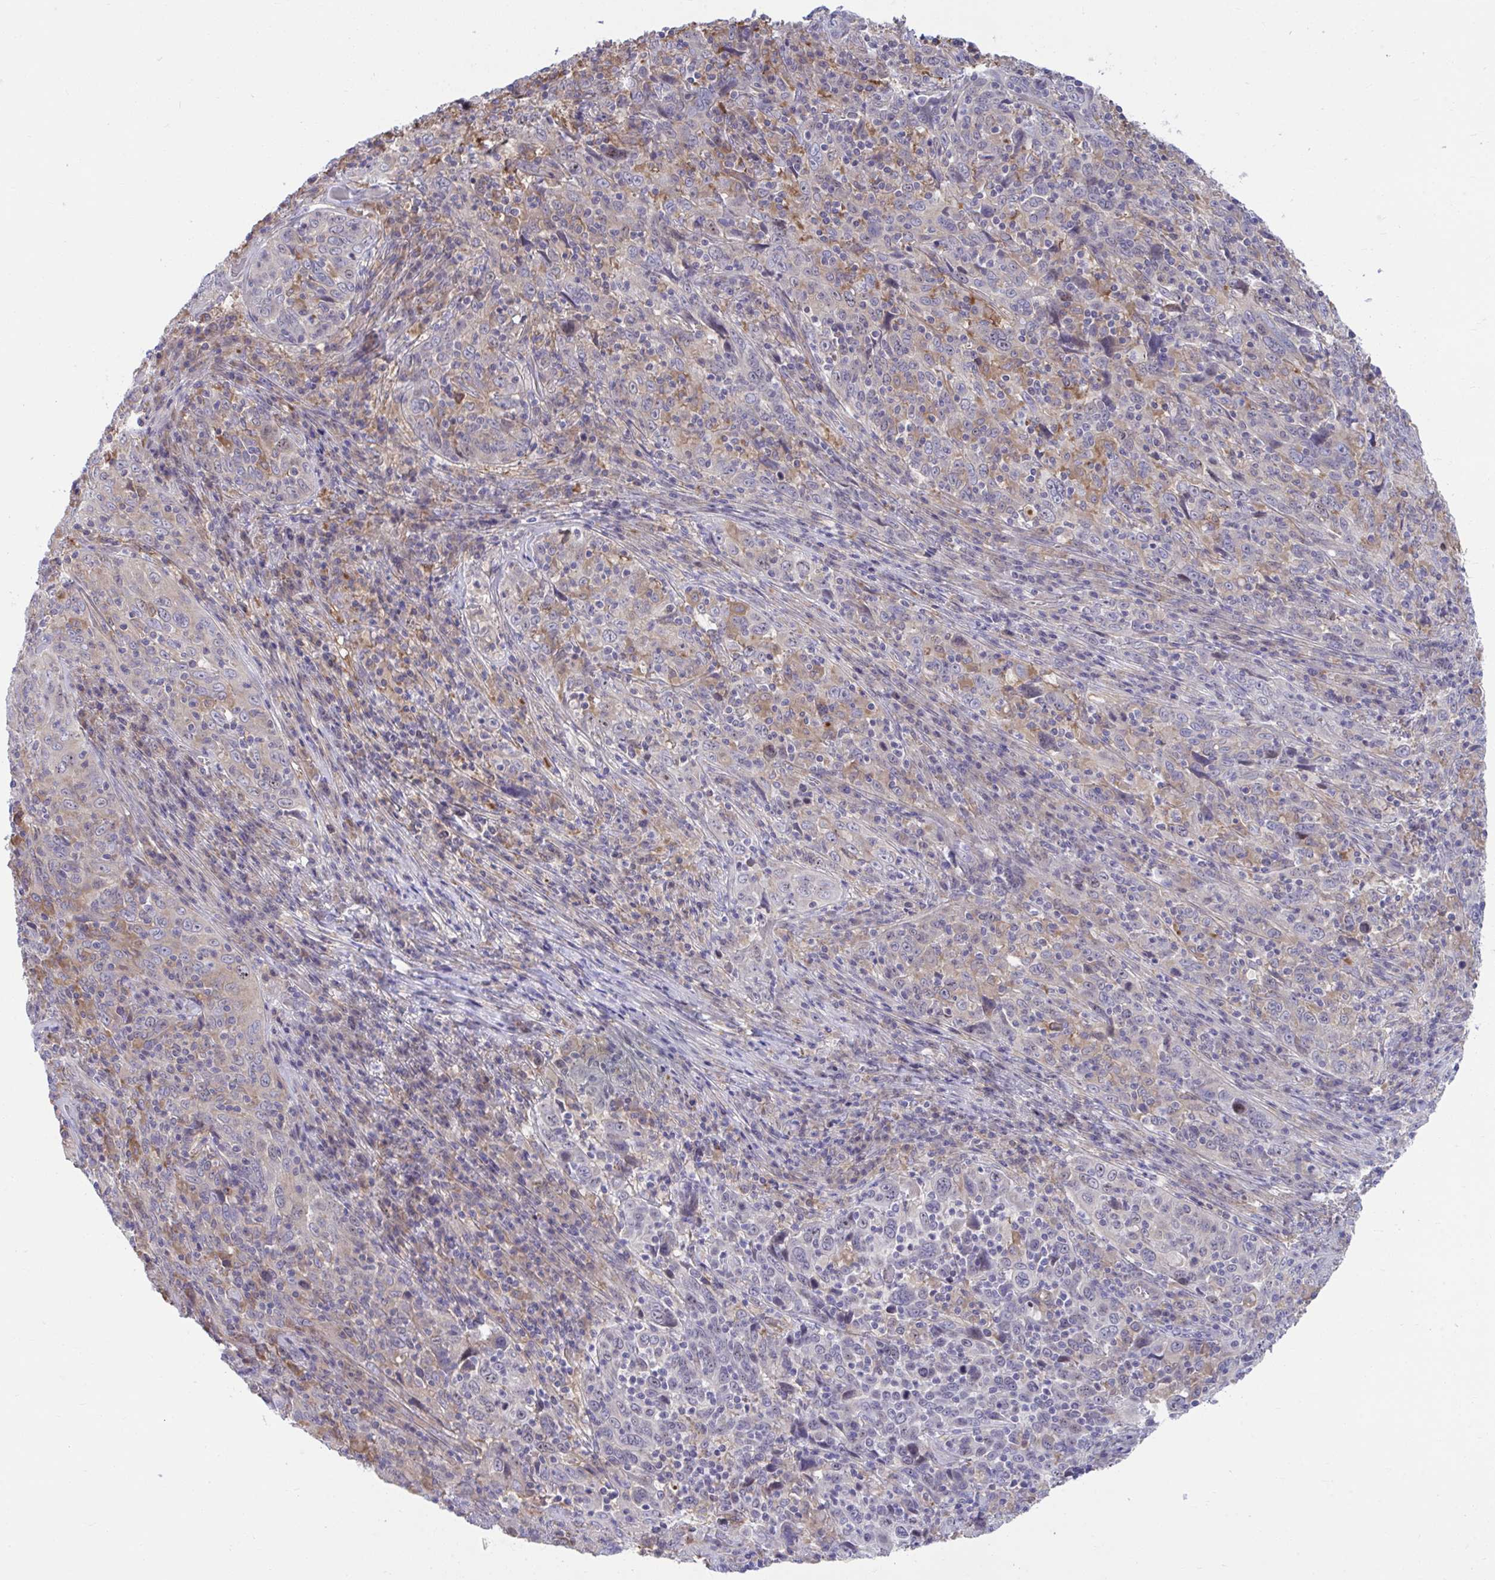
{"staining": {"intensity": "negative", "quantity": "none", "location": "none"}, "tissue": "cervical cancer", "cell_type": "Tumor cells", "image_type": "cancer", "snomed": [{"axis": "morphology", "description": "Squamous cell carcinoma, NOS"}, {"axis": "topography", "description": "Cervix"}], "caption": "Immunohistochemistry of human cervical cancer (squamous cell carcinoma) displays no expression in tumor cells.", "gene": "CENPQ", "patient": {"sex": "female", "age": 46}}